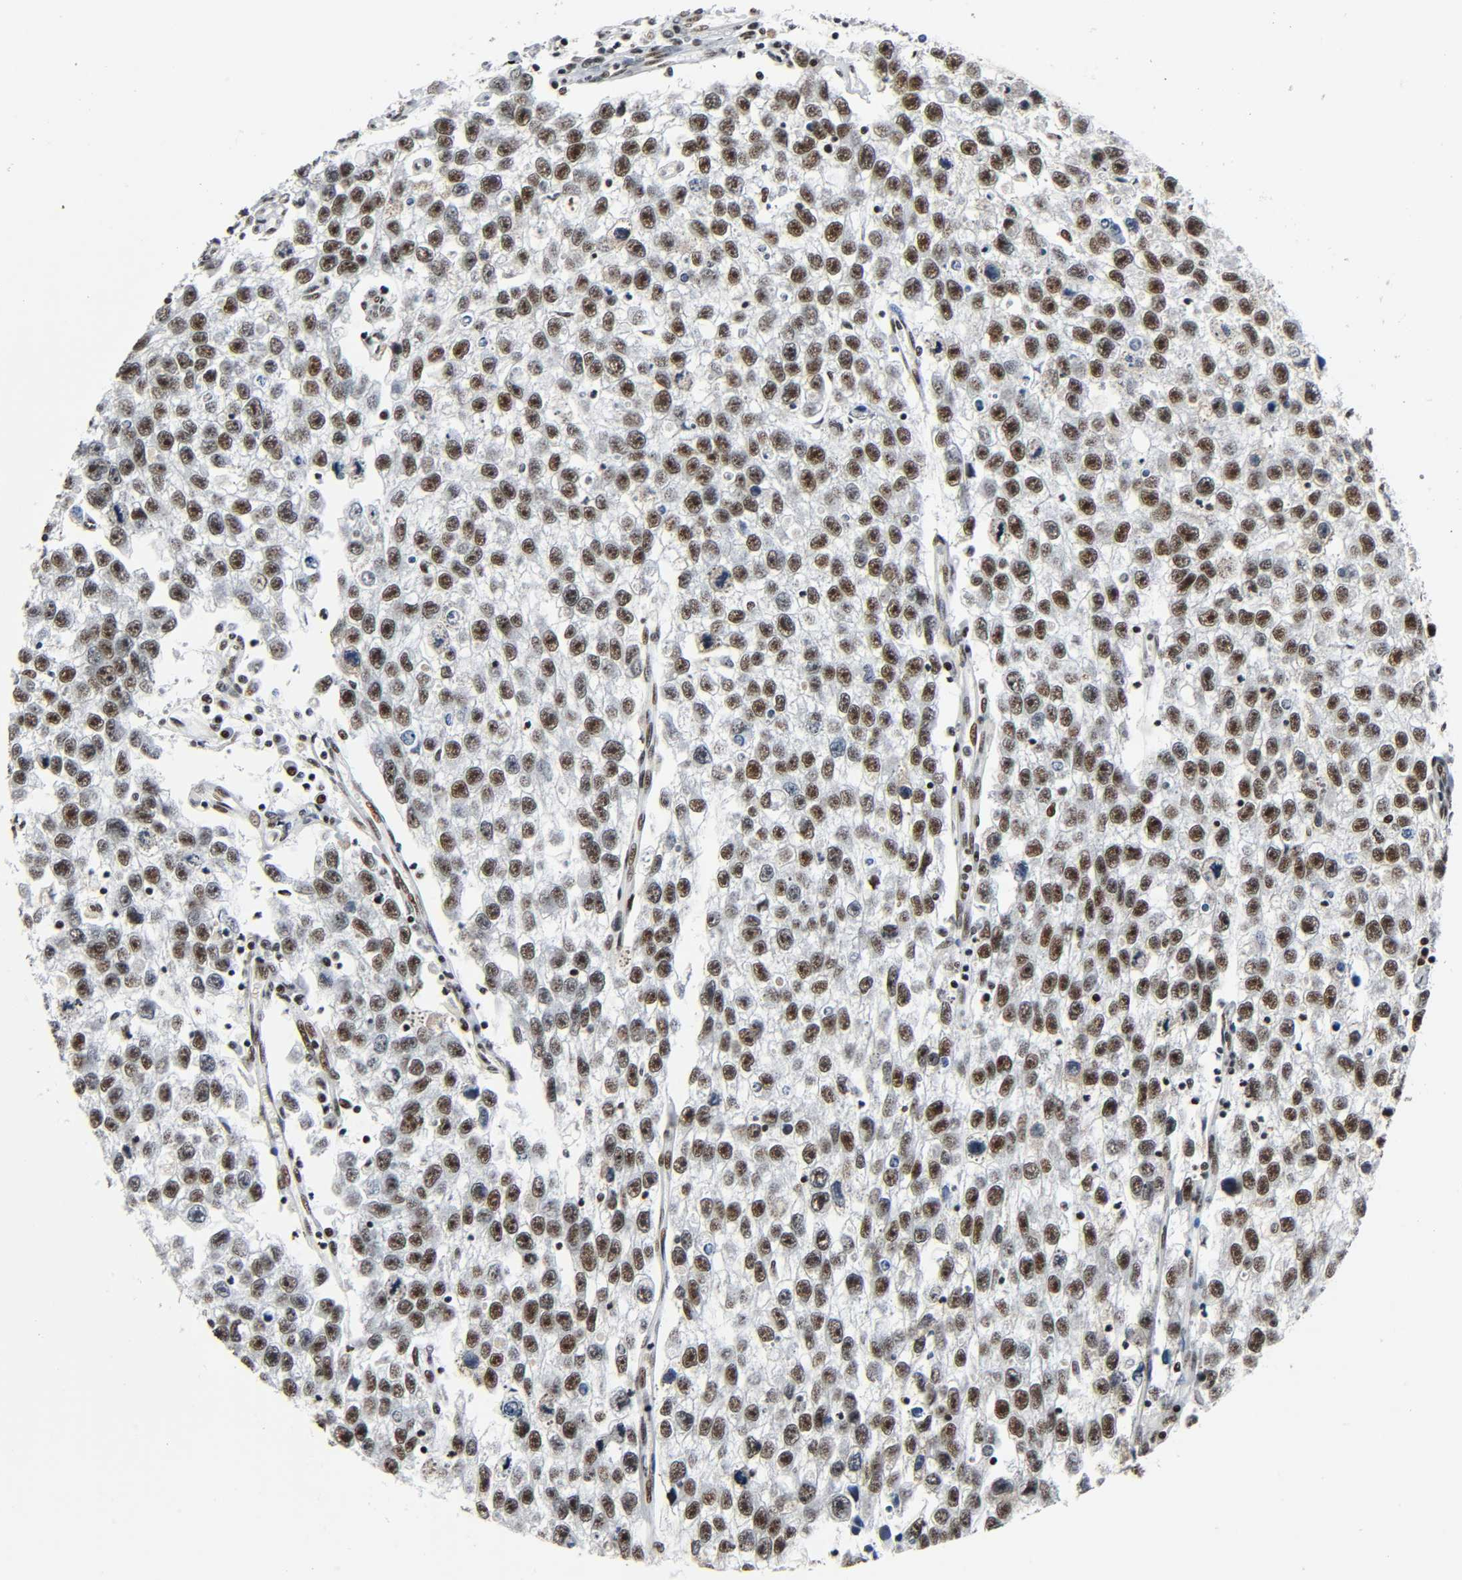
{"staining": {"intensity": "strong", "quantity": ">75%", "location": "nuclear"}, "tissue": "testis cancer", "cell_type": "Tumor cells", "image_type": "cancer", "snomed": [{"axis": "morphology", "description": "Seminoma, NOS"}, {"axis": "topography", "description": "Testis"}], "caption": "Protein staining of seminoma (testis) tissue exhibits strong nuclear expression in about >75% of tumor cells.", "gene": "CDK9", "patient": {"sex": "male", "age": 33}}